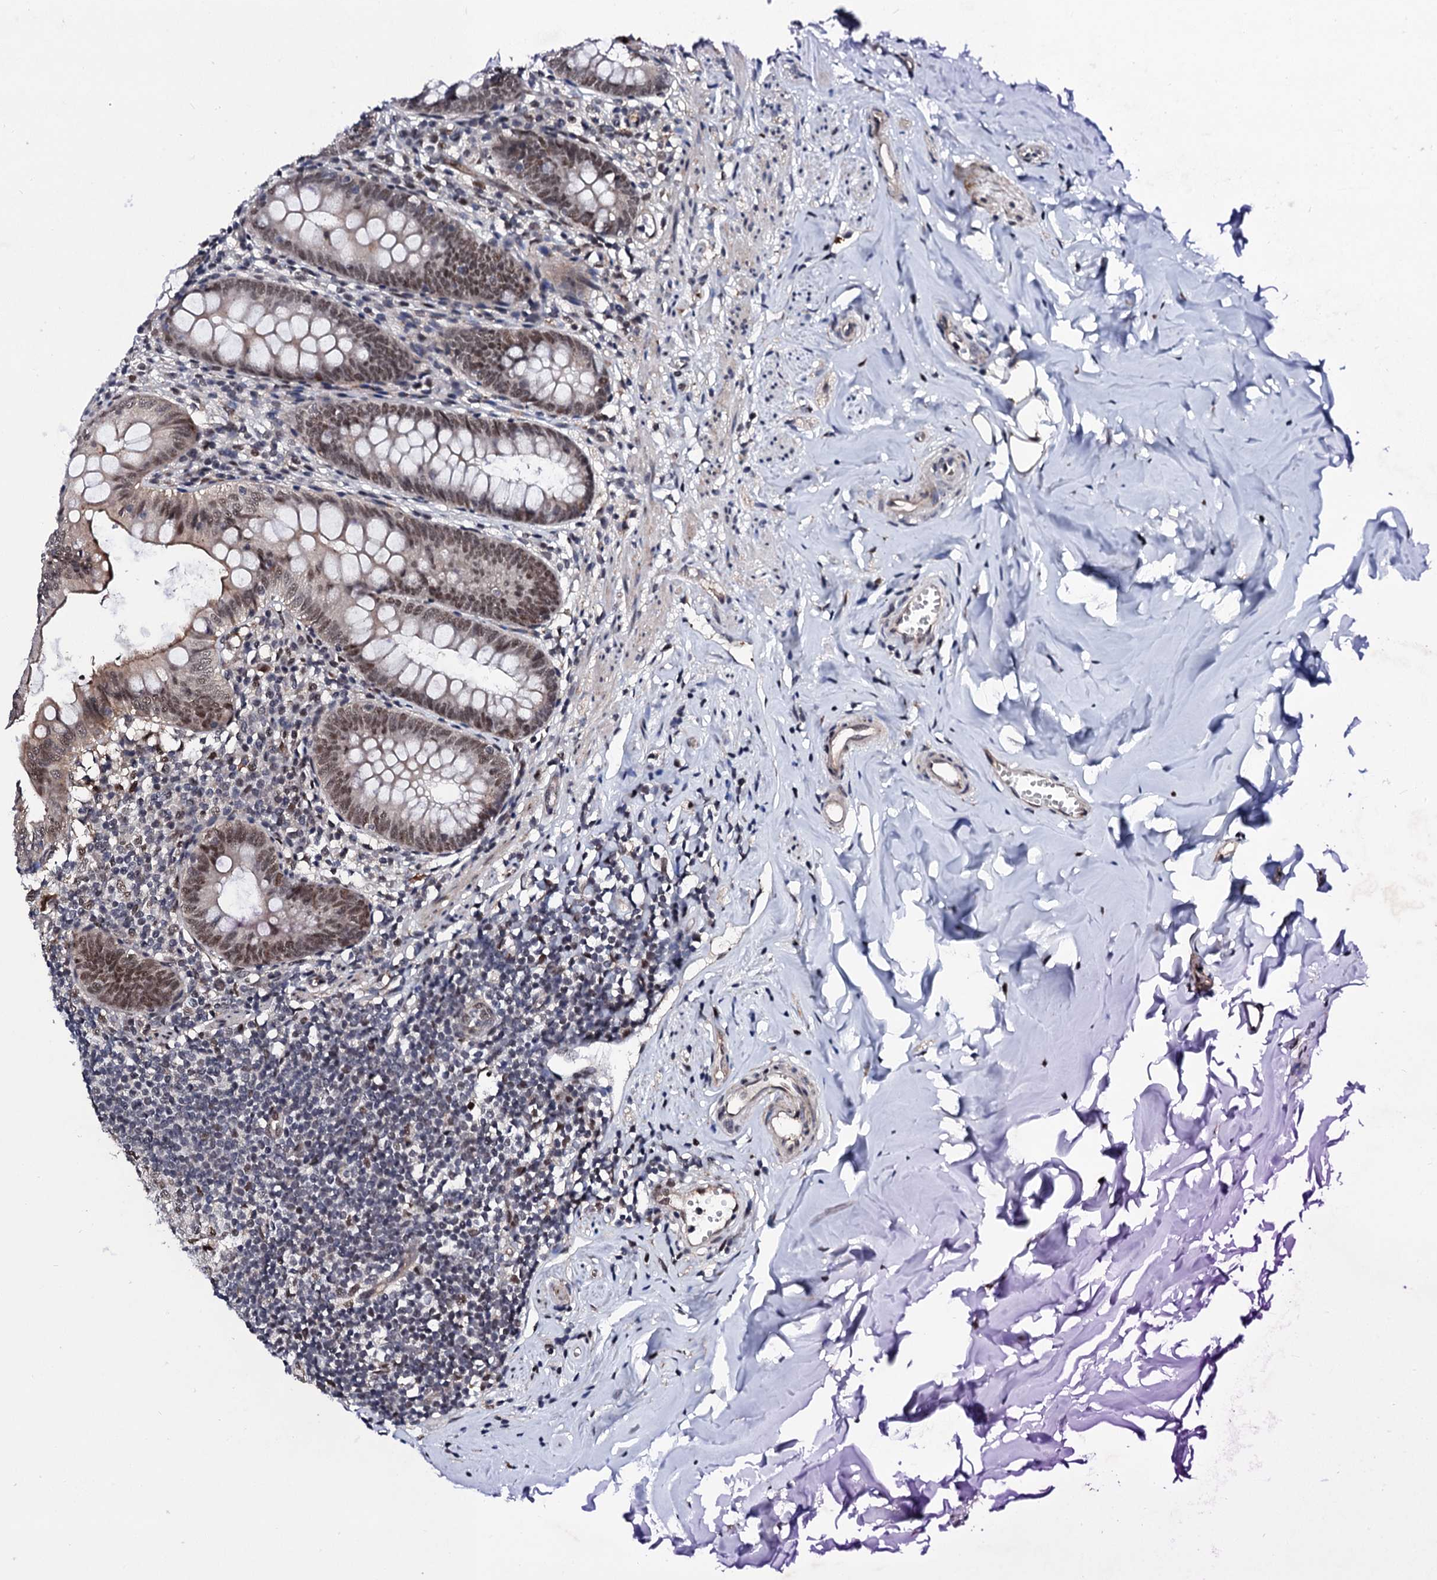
{"staining": {"intensity": "strong", "quantity": ">75%", "location": "cytoplasmic/membranous,nuclear"}, "tissue": "appendix", "cell_type": "Glandular cells", "image_type": "normal", "snomed": [{"axis": "morphology", "description": "Normal tissue, NOS"}, {"axis": "topography", "description": "Appendix"}], "caption": "The photomicrograph reveals immunohistochemical staining of unremarkable appendix. There is strong cytoplasmic/membranous,nuclear positivity is present in about >75% of glandular cells.", "gene": "CSTF3", "patient": {"sex": "female", "age": 51}}